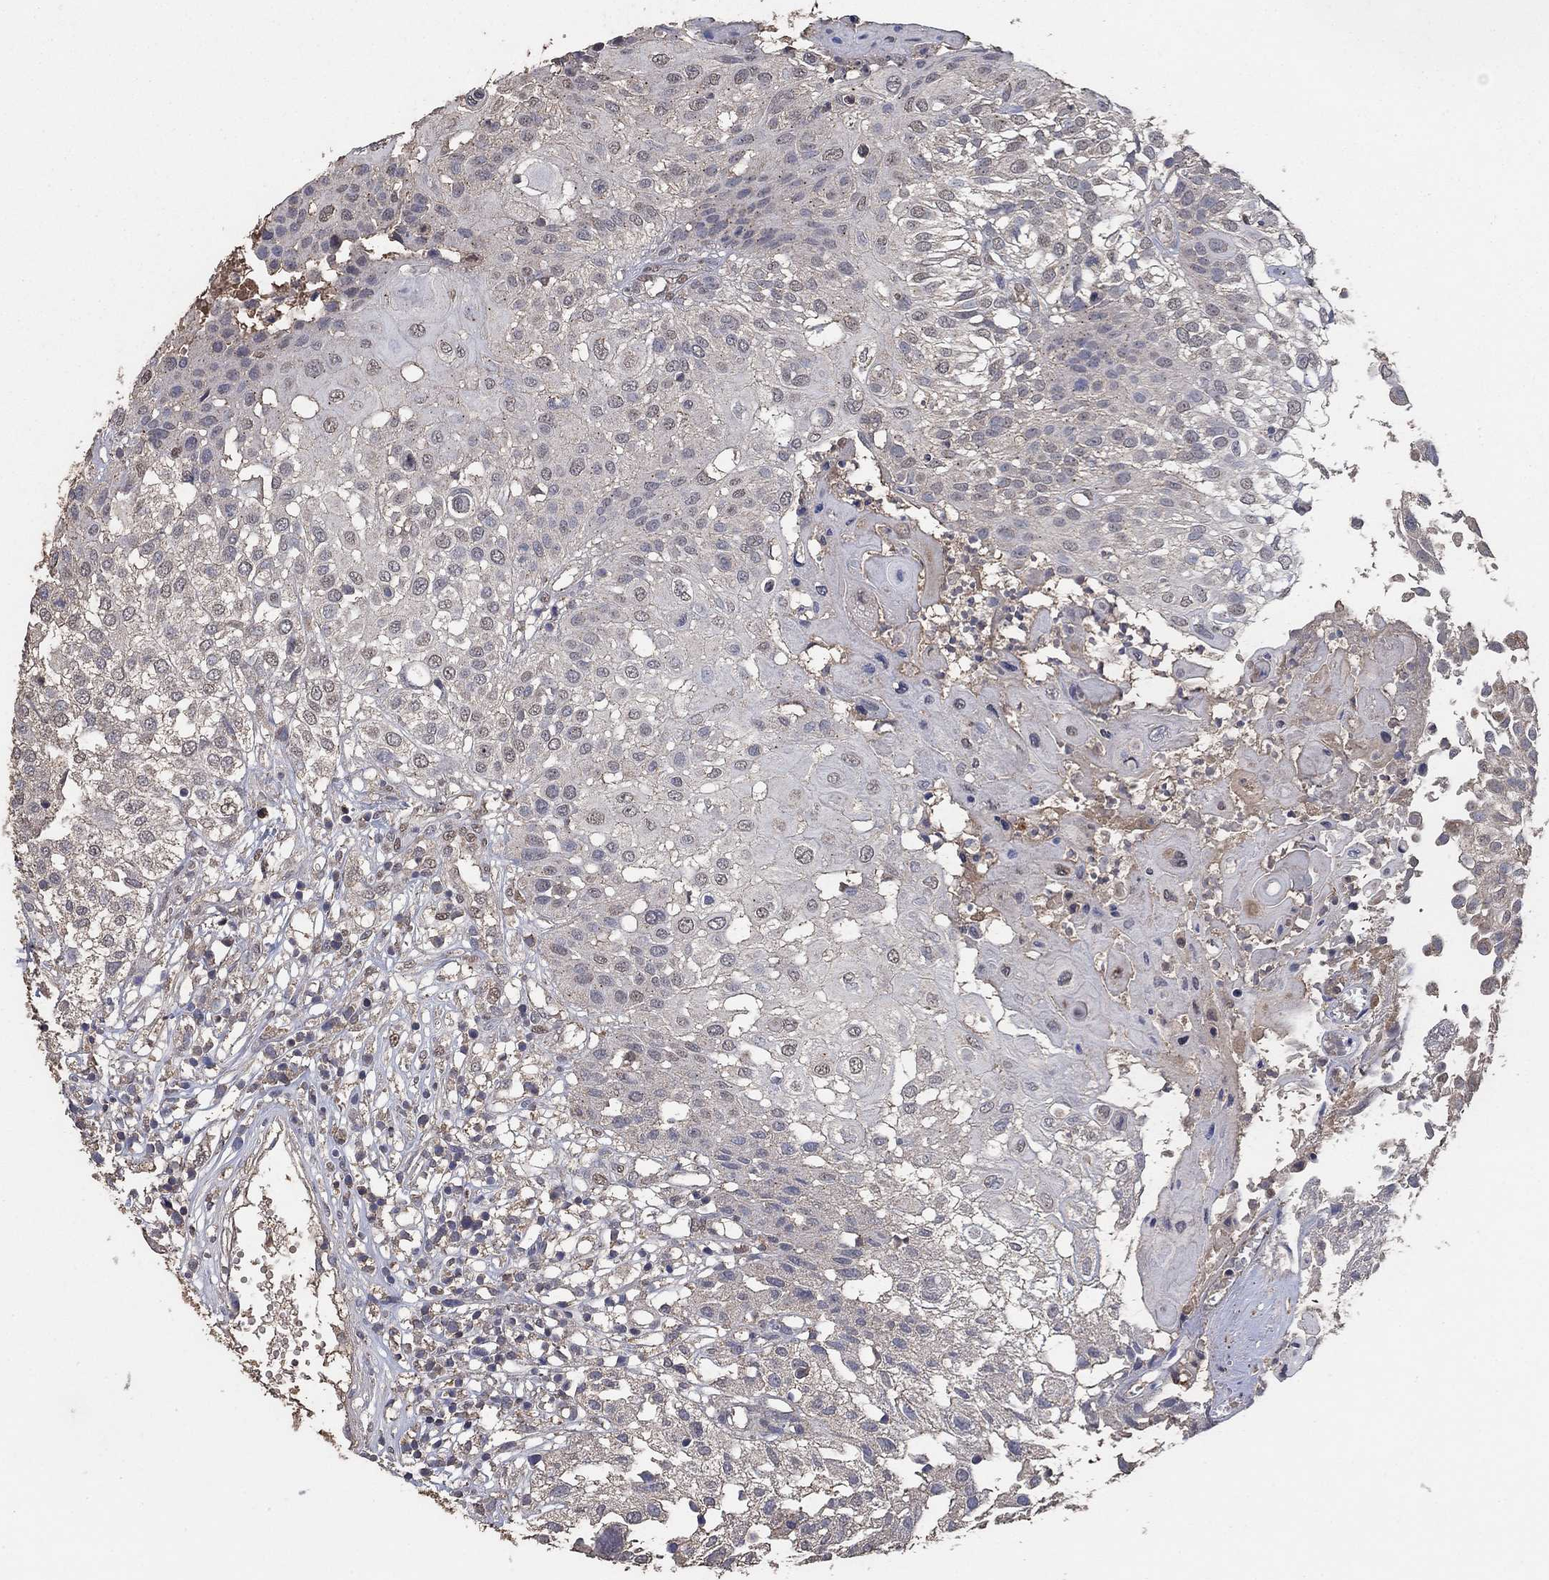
{"staining": {"intensity": "negative", "quantity": "none", "location": "none"}, "tissue": "urothelial cancer", "cell_type": "Tumor cells", "image_type": "cancer", "snomed": [{"axis": "morphology", "description": "Urothelial carcinoma, High grade"}, {"axis": "topography", "description": "Urinary bladder"}], "caption": "DAB (3,3'-diaminobenzidine) immunohistochemical staining of urothelial cancer displays no significant expression in tumor cells. Nuclei are stained in blue.", "gene": "MRPS24", "patient": {"sex": "female", "age": 79}}